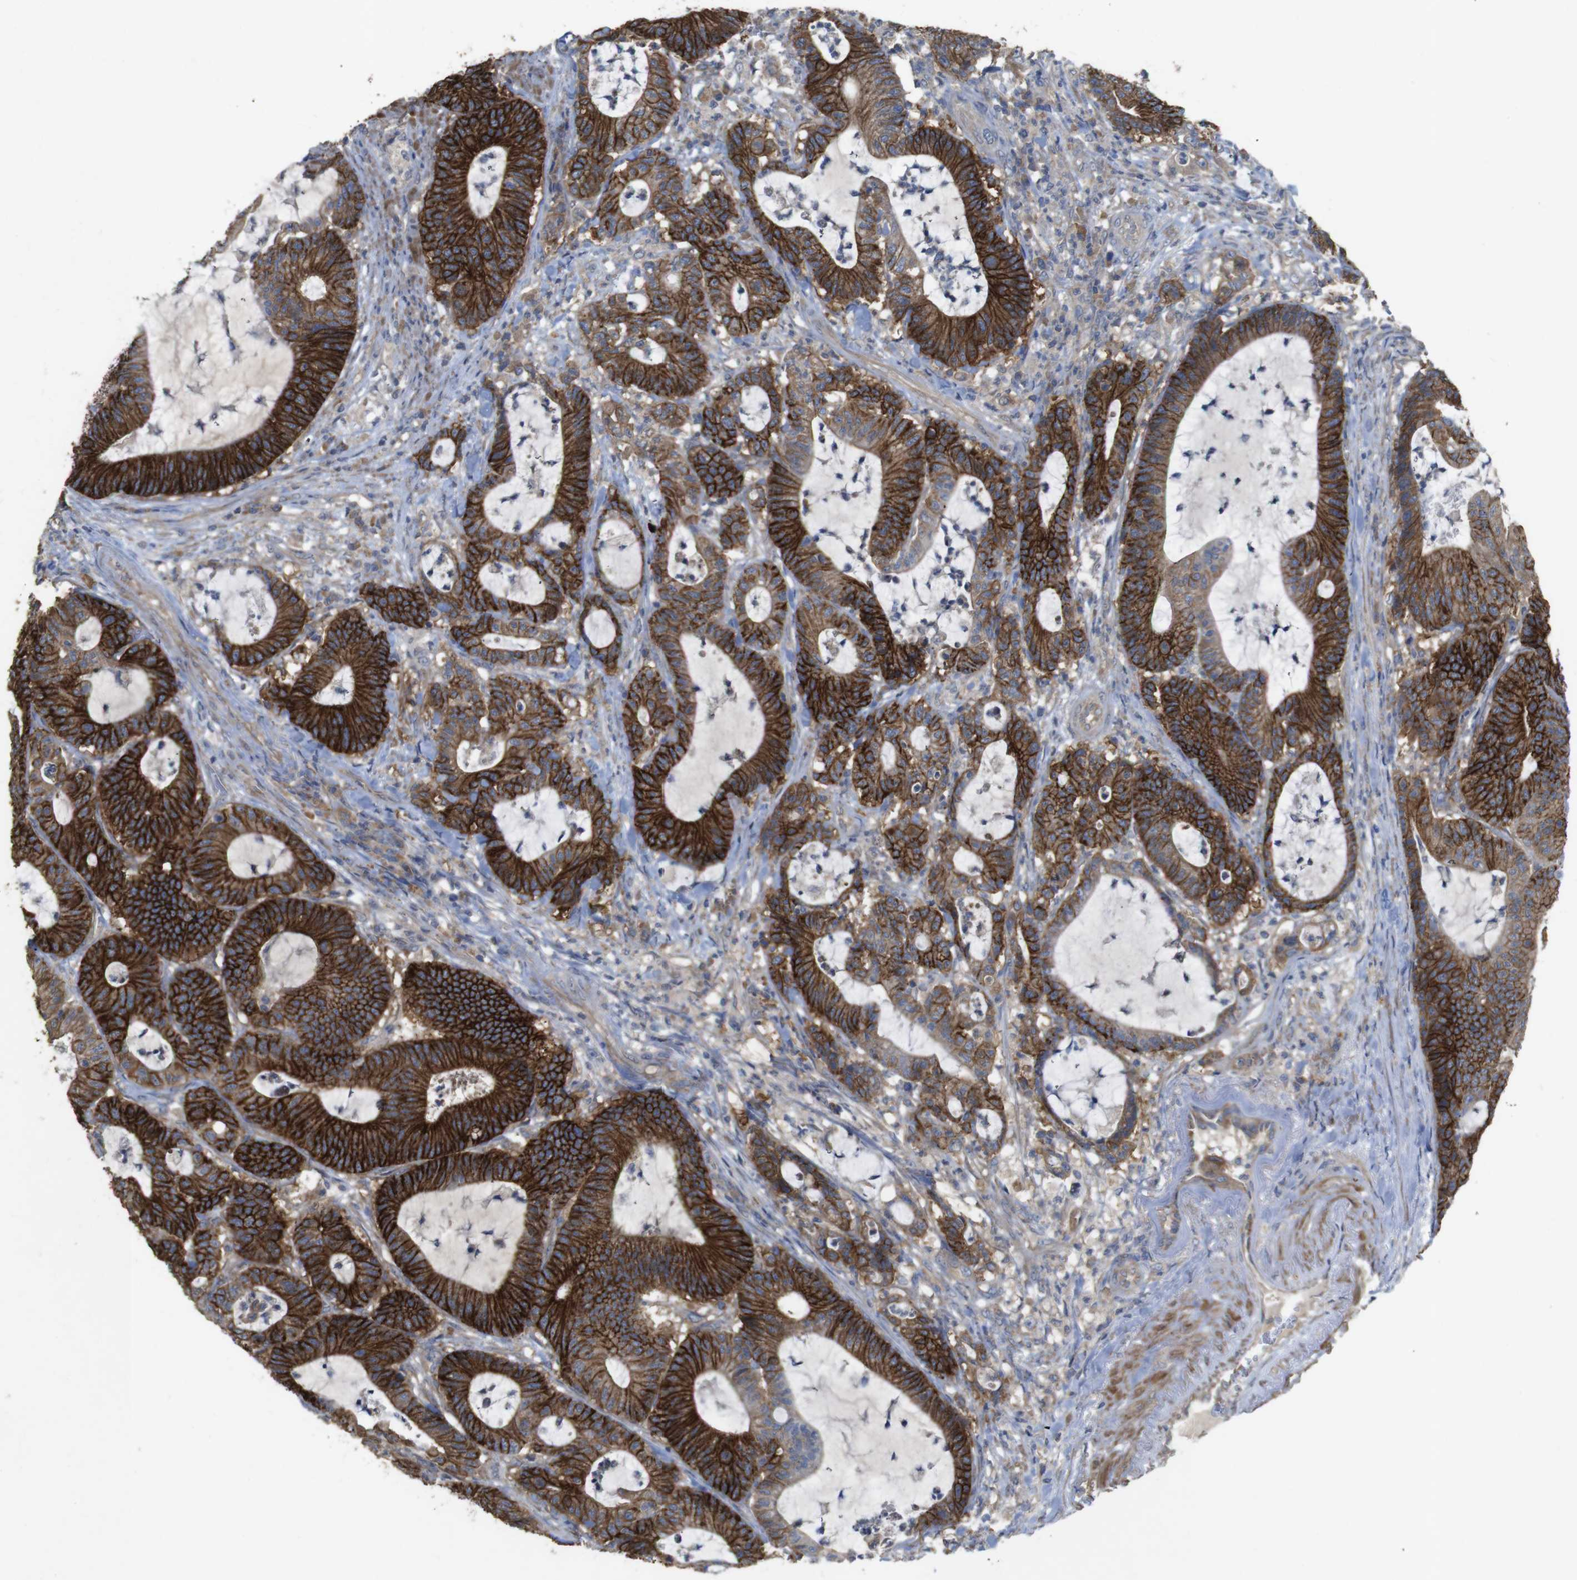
{"staining": {"intensity": "strong", "quantity": ">75%", "location": "cytoplasmic/membranous"}, "tissue": "colorectal cancer", "cell_type": "Tumor cells", "image_type": "cancer", "snomed": [{"axis": "morphology", "description": "Adenocarcinoma, NOS"}, {"axis": "topography", "description": "Colon"}], "caption": "Strong cytoplasmic/membranous expression is present in approximately >75% of tumor cells in colorectal adenocarcinoma.", "gene": "KCNS3", "patient": {"sex": "female", "age": 84}}